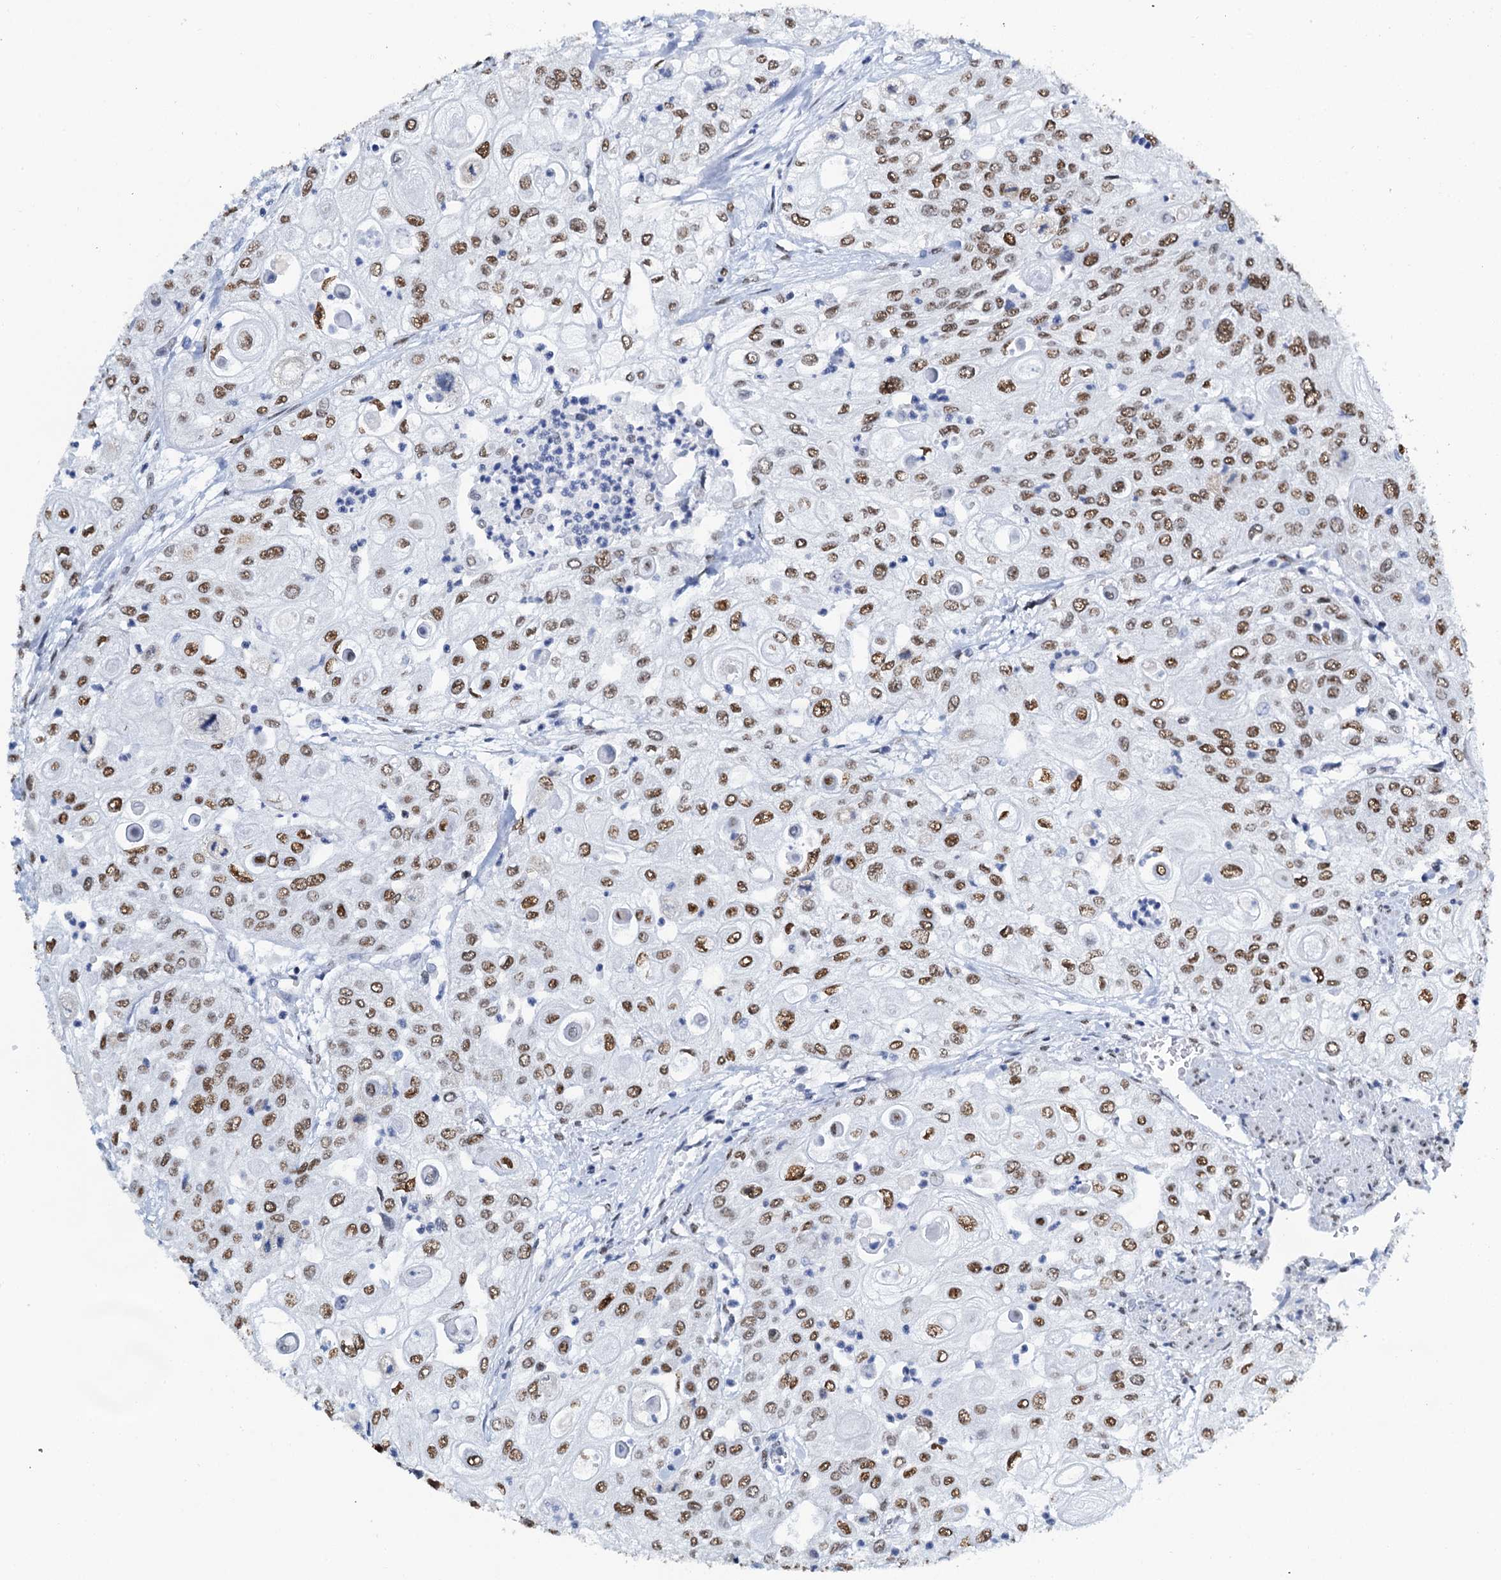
{"staining": {"intensity": "moderate", "quantity": ">75%", "location": "nuclear"}, "tissue": "urothelial cancer", "cell_type": "Tumor cells", "image_type": "cancer", "snomed": [{"axis": "morphology", "description": "Urothelial carcinoma, High grade"}, {"axis": "topography", "description": "Urinary bladder"}], "caption": "IHC photomicrograph of neoplastic tissue: human urothelial cancer stained using immunohistochemistry (IHC) reveals medium levels of moderate protein expression localized specifically in the nuclear of tumor cells, appearing as a nuclear brown color.", "gene": "SLTM", "patient": {"sex": "female", "age": 79}}